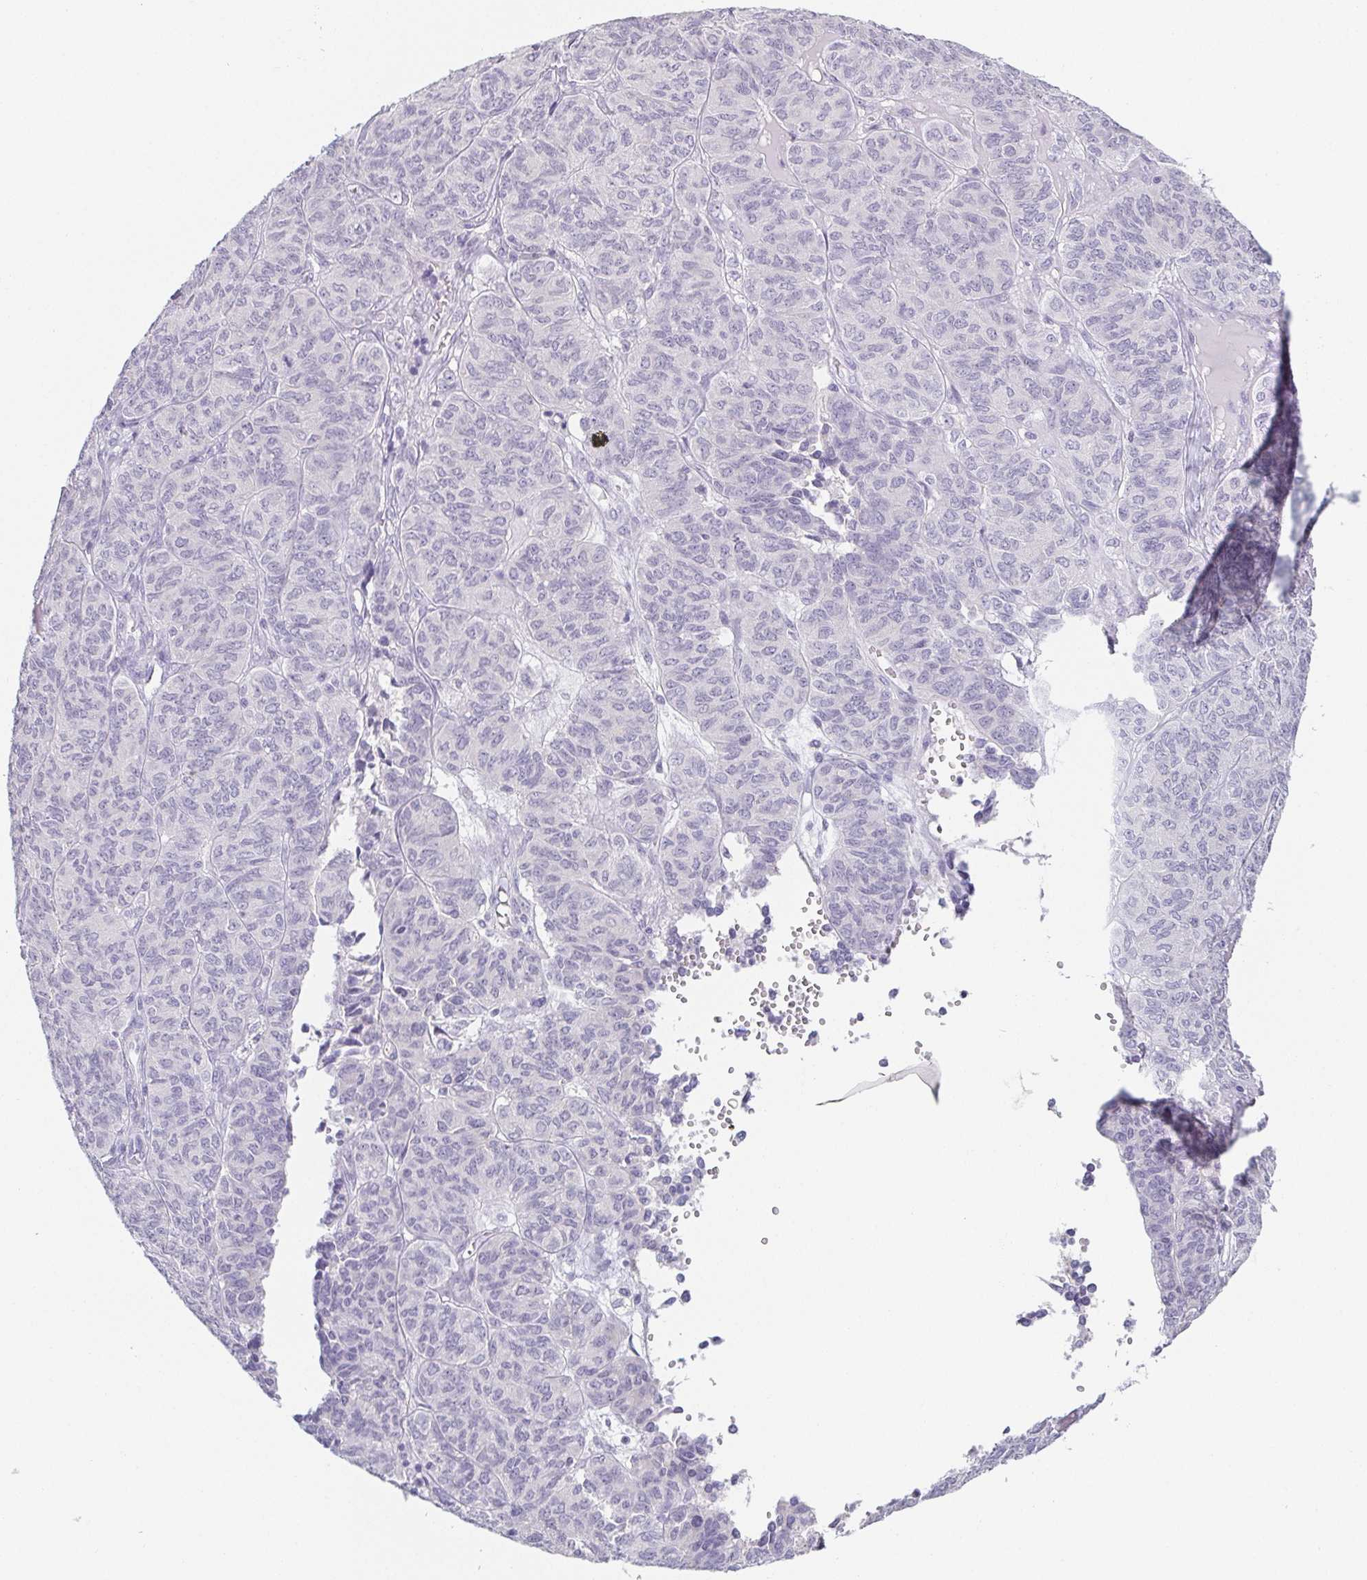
{"staining": {"intensity": "negative", "quantity": "none", "location": "none"}, "tissue": "ovarian cancer", "cell_type": "Tumor cells", "image_type": "cancer", "snomed": [{"axis": "morphology", "description": "Carcinoma, endometroid"}, {"axis": "topography", "description": "Ovary"}], "caption": "Immunohistochemistry photomicrograph of neoplastic tissue: endometroid carcinoma (ovarian) stained with DAB displays no significant protein expression in tumor cells.", "gene": "PRR27", "patient": {"sex": "female", "age": 80}}